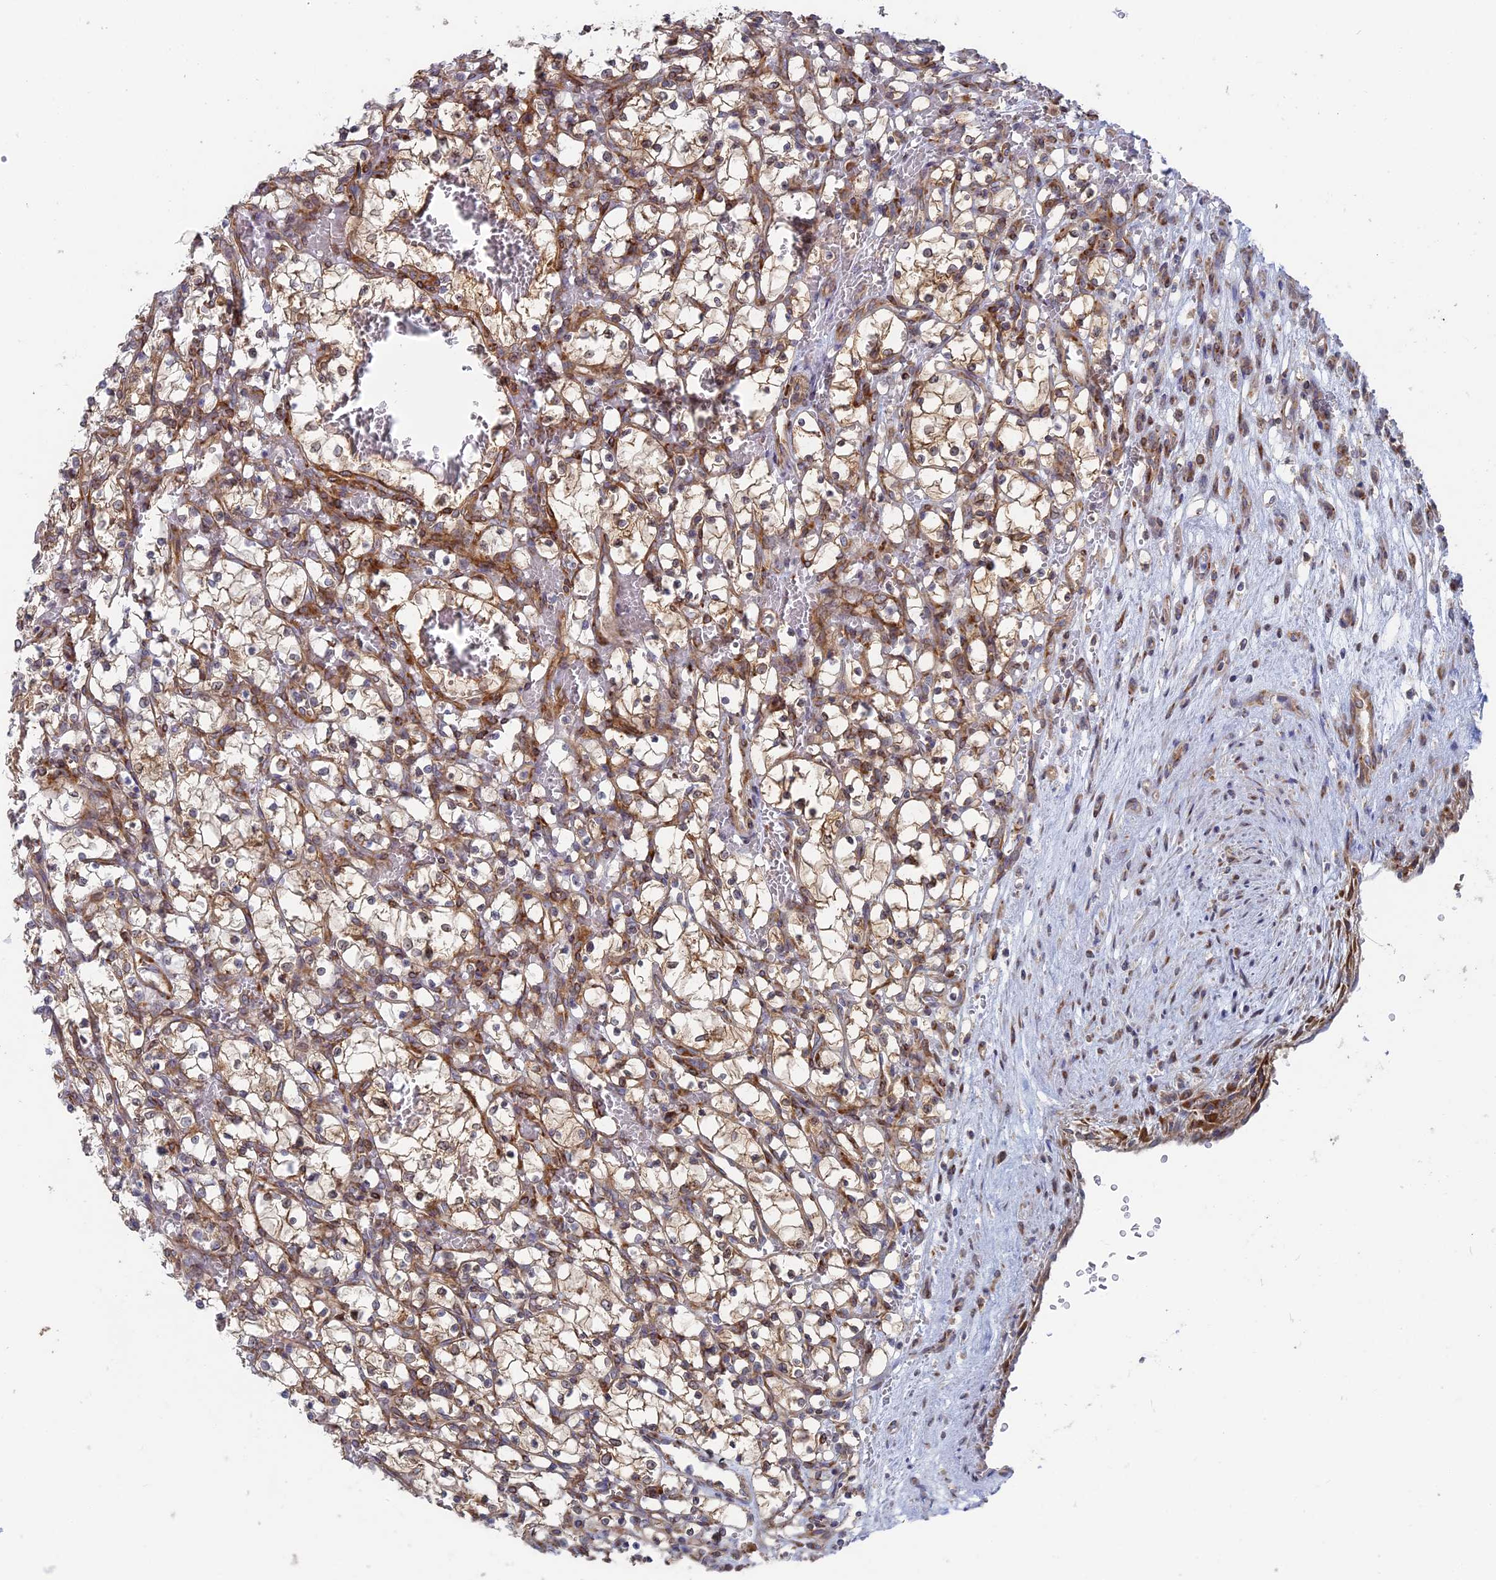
{"staining": {"intensity": "moderate", "quantity": ">75%", "location": "cytoplasmic/membranous"}, "tissue": "renal cancer", "cell_type": "Tumor cells", "image_type": "cancer", "snomed": [{"axis": "morphology", "description": "Adenocarcinoma, NOS"}, {"axis": "topography", "description": "Kidney"}], "caption": "Protein staining of adenocarcinoma (renal) tissue exhibits moderate cytoplasmic/membranous staining in about >75% of tumor cells.", "gene": "TBC1D30", "patient": {"sex": "female", "age": 69}}